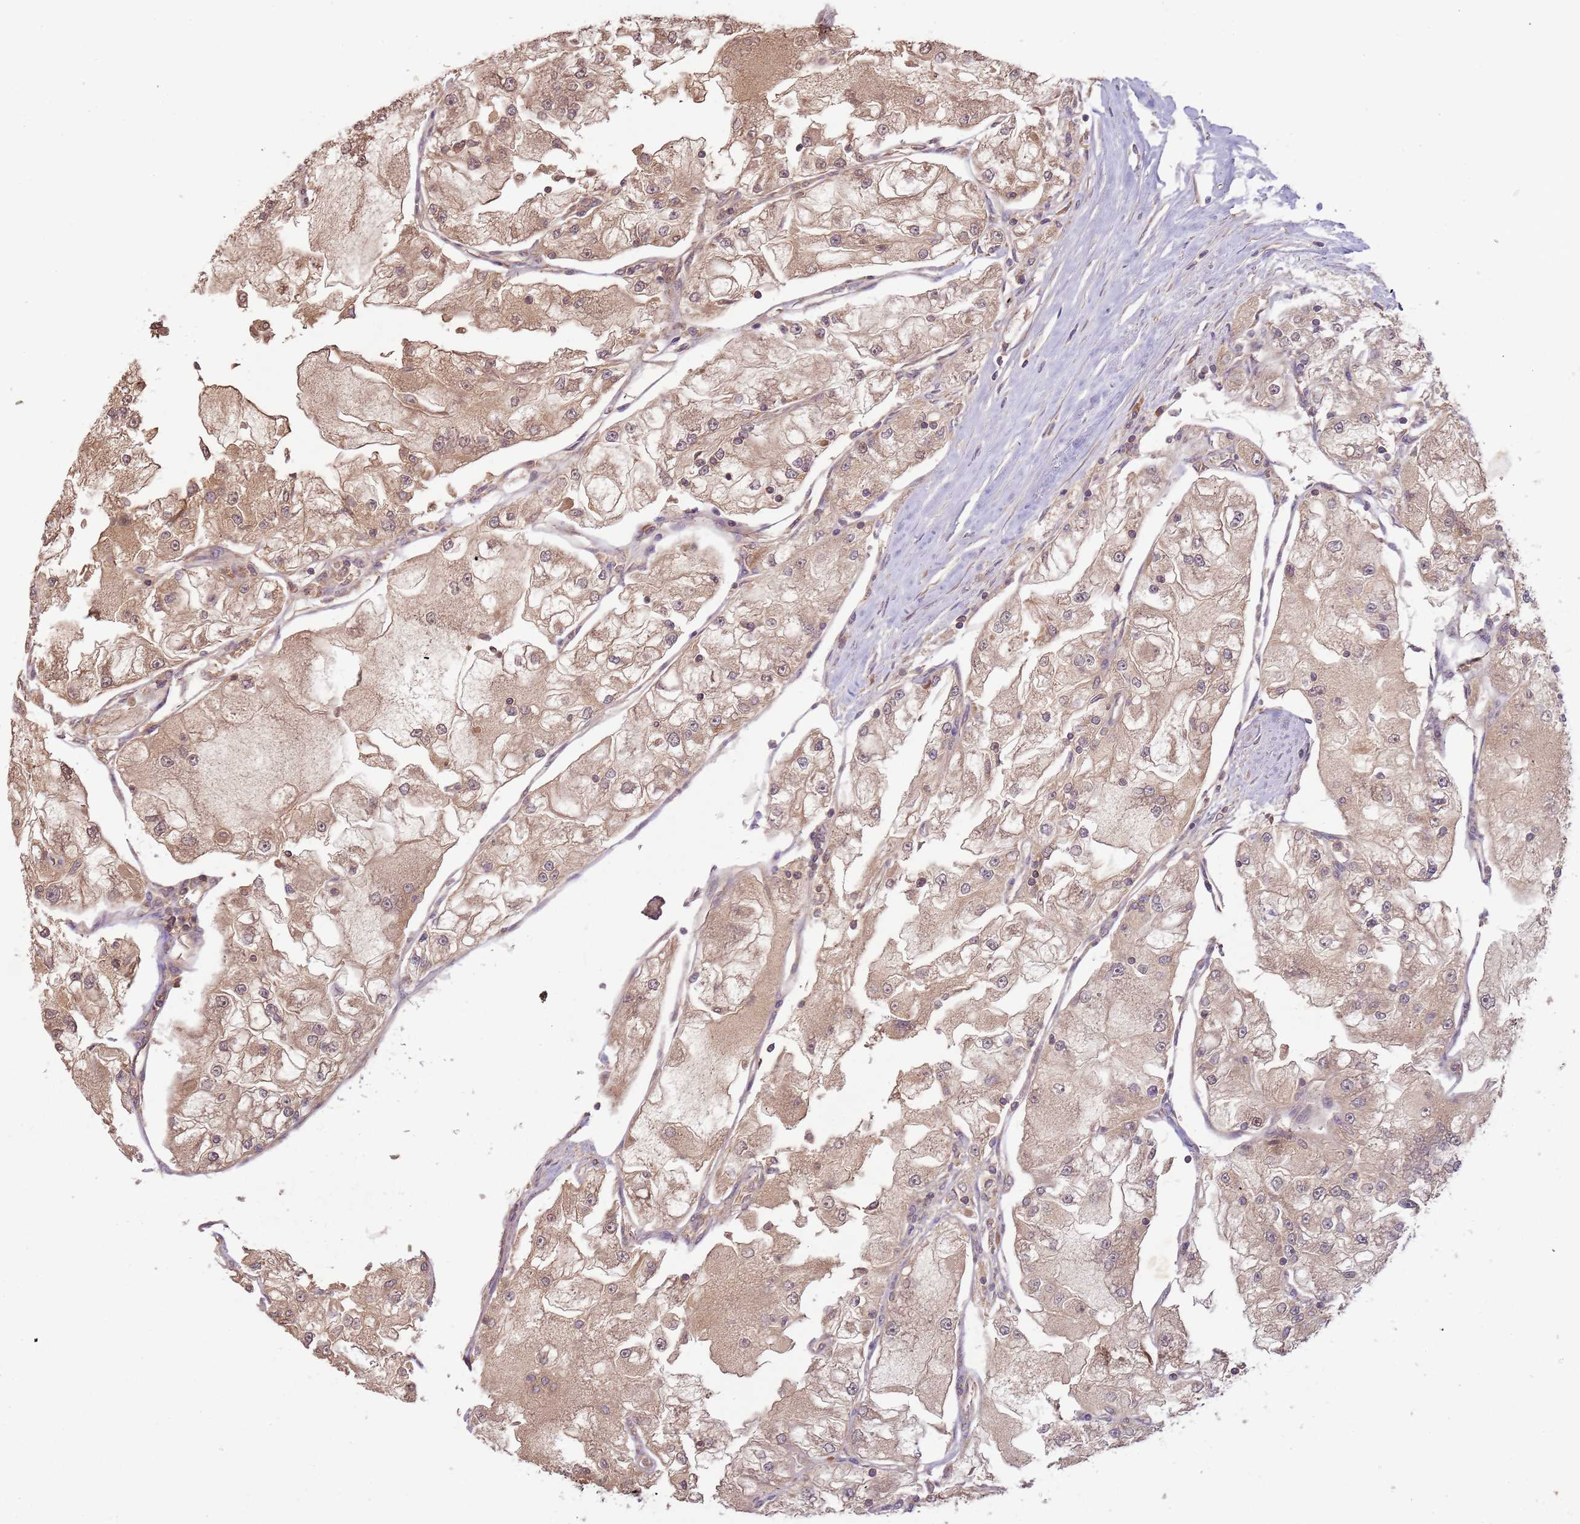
{"staining": {"intensity": "moderate", "quantity": ">75%", "location": "cytoplasmic/membranous,nuclear"}, "tissue": "renal cancer", "cell_type": "Tumor cells", "image_type": "cancer", "snomed": [{"axis": "morphology", "description": "Adenocarcinoma, NOS"}, {"axis": "topography", "description": "Kidney"}], "caption": "Renal adenocarcinoma stained with immunohistochemistry (IHC) shows moderate cytoplasmic/membranous and nuclear expression in approximately >75% of tumor cells.", "gene": "FECH", "patient": {"sex": "female", "age": 72}}